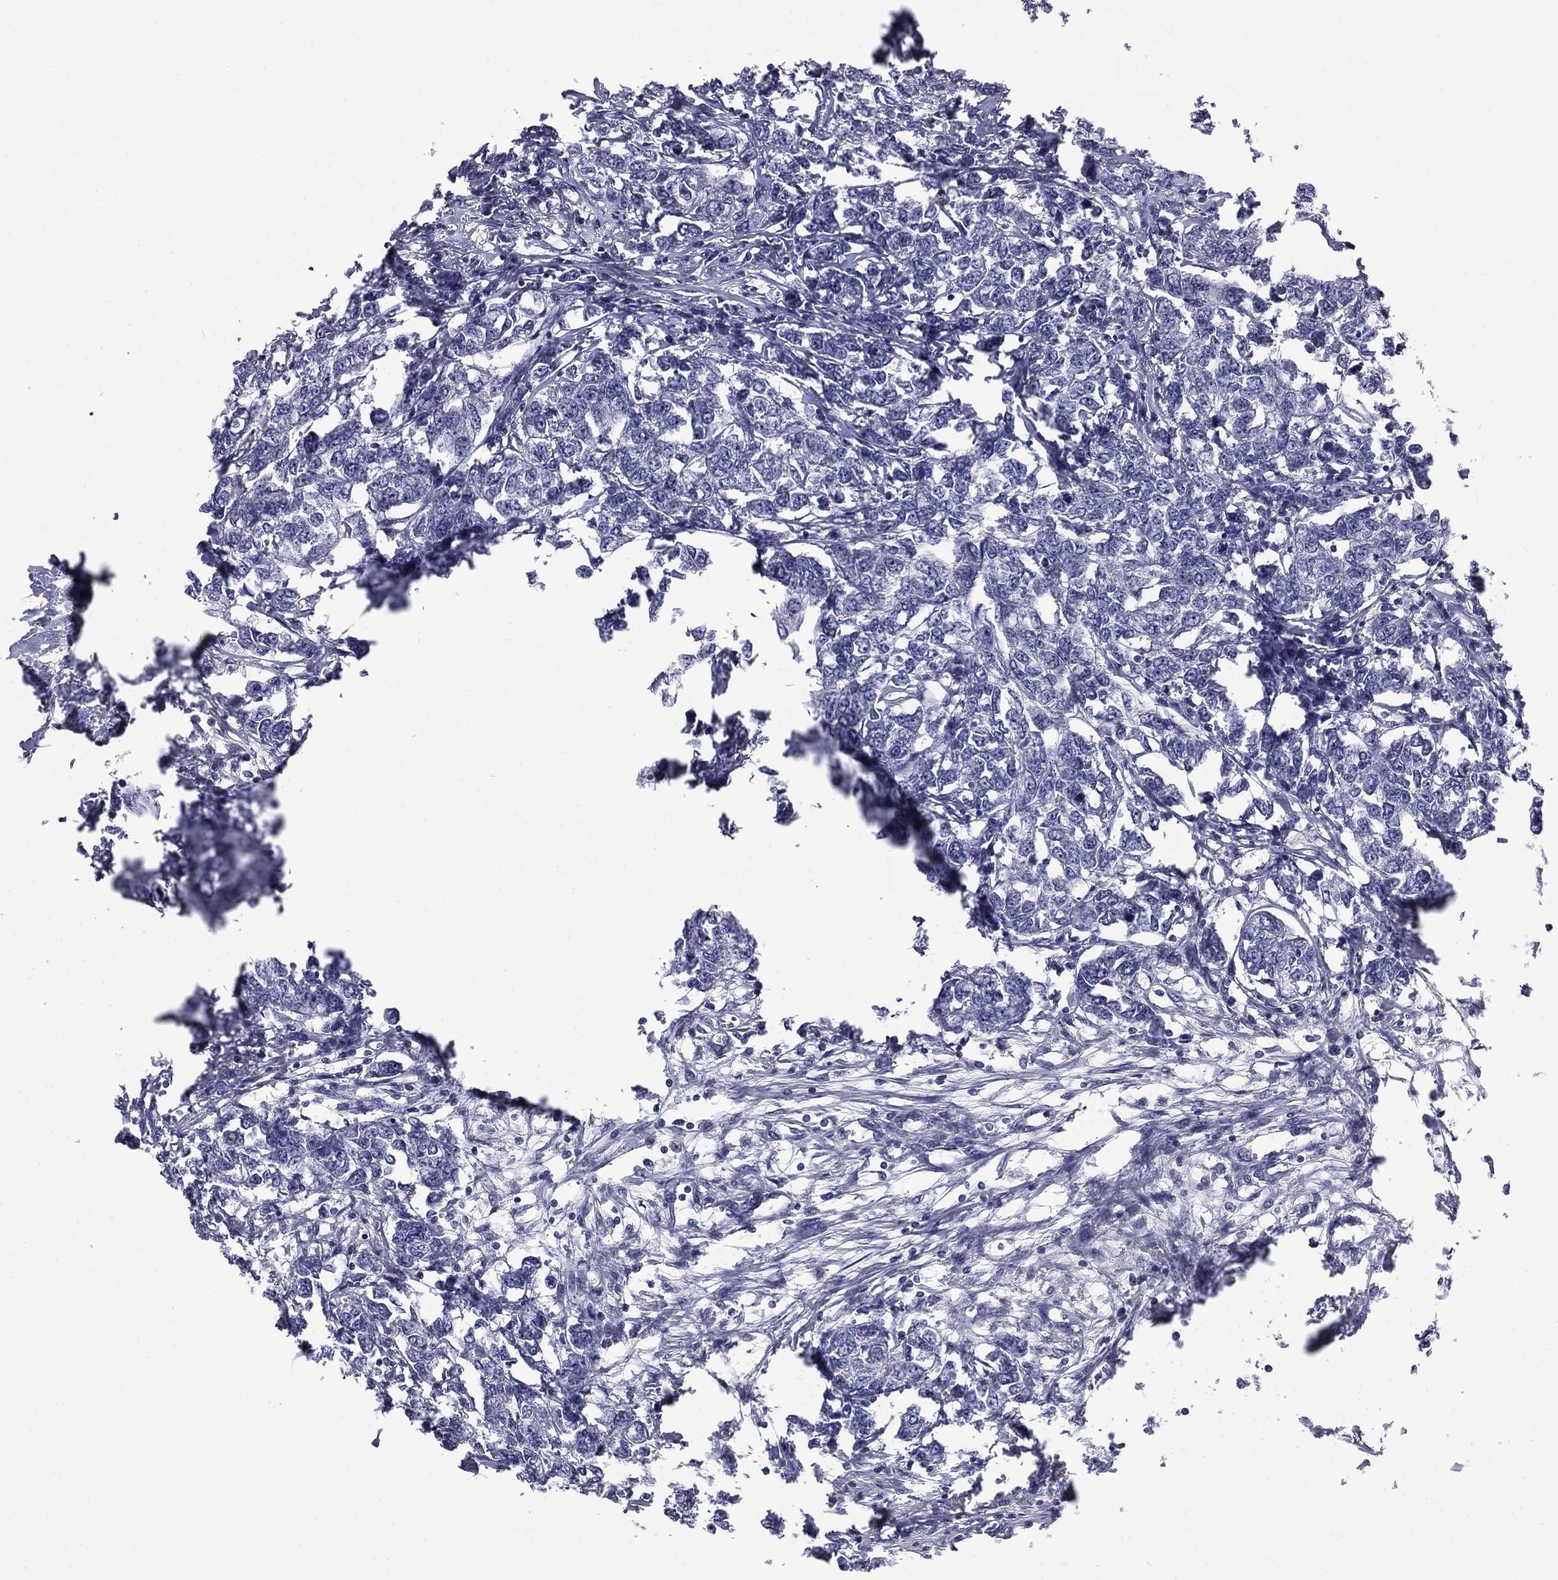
{"staining": {"intensity": "negative", "quantity": "none", "location": "none"}, "tissue": "breast cancer", "cell_type": "Tumor cells", "image_type": "cancer", "snomed": [{"axis": "morphology", "description": "Duct carcinoma"}, {"axis": "topography", "description": "Breast"}], "caption": "Tumor cells are negative for brown protein staining in breast cancer (infiltrating ductal carcinoma).", "gene": "ARHGAP45", "patient": {"sex": "female", "age": 88}}